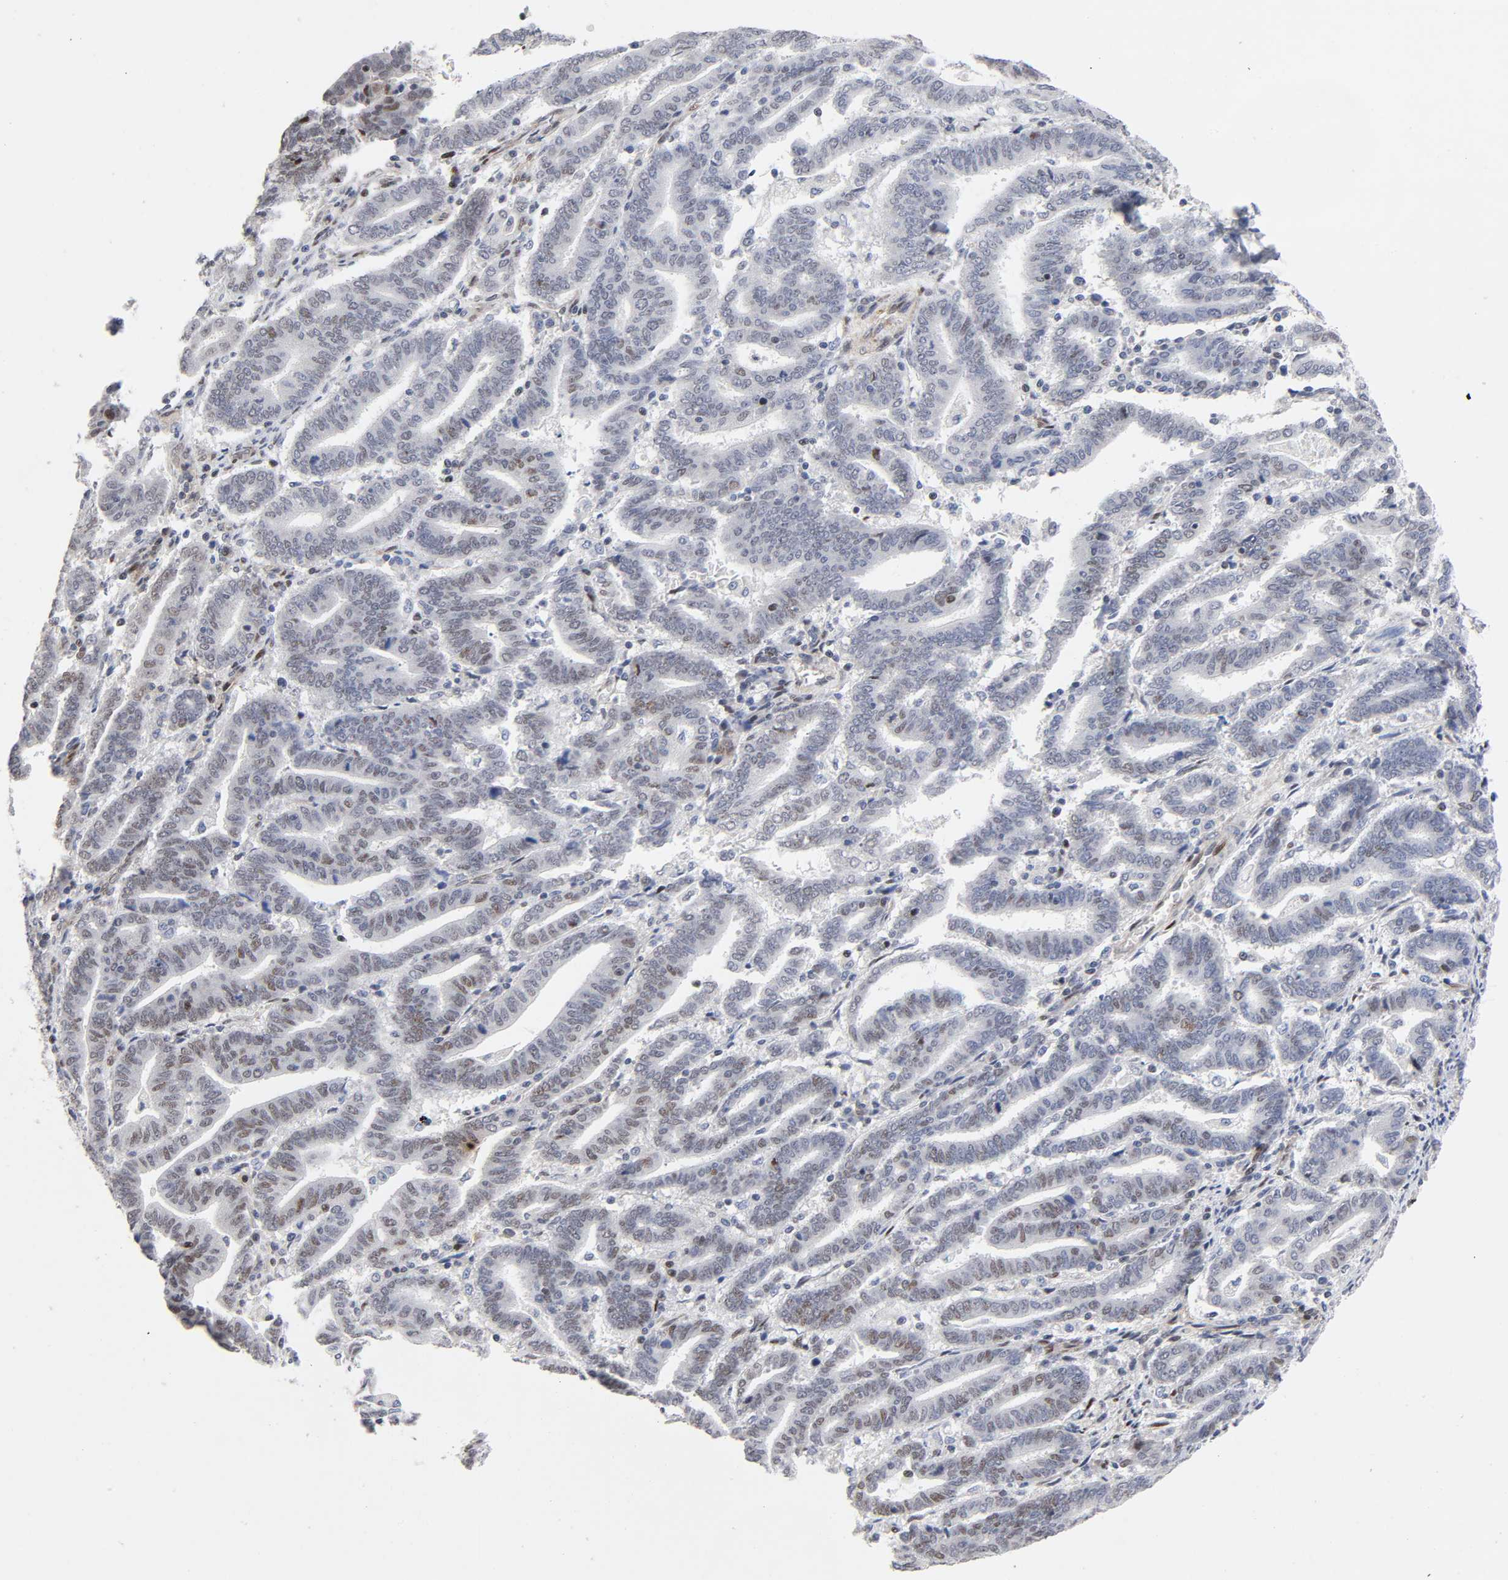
{"staining": {"intensity": "moderate", "quantity": "25%-75%", "location": "nuclear"}, "tissue": "endometrial cancer", "cell_type": "Tumor cells", "image_type": "cancer", "snomed": [{"axis": "morphology", "description": "Adenocarcinoma, NOS"}, {"axis": "topography", "description": "Uterus"}], "caption": "Immunohistochemical staining of human endometrial adenocarcinoma reveals medium levels of moderate nuclear protein expression in approximately 25%-75% of tumor cells.", "gene": "STK38", "patient": {"sex": "female", "age": 83}}